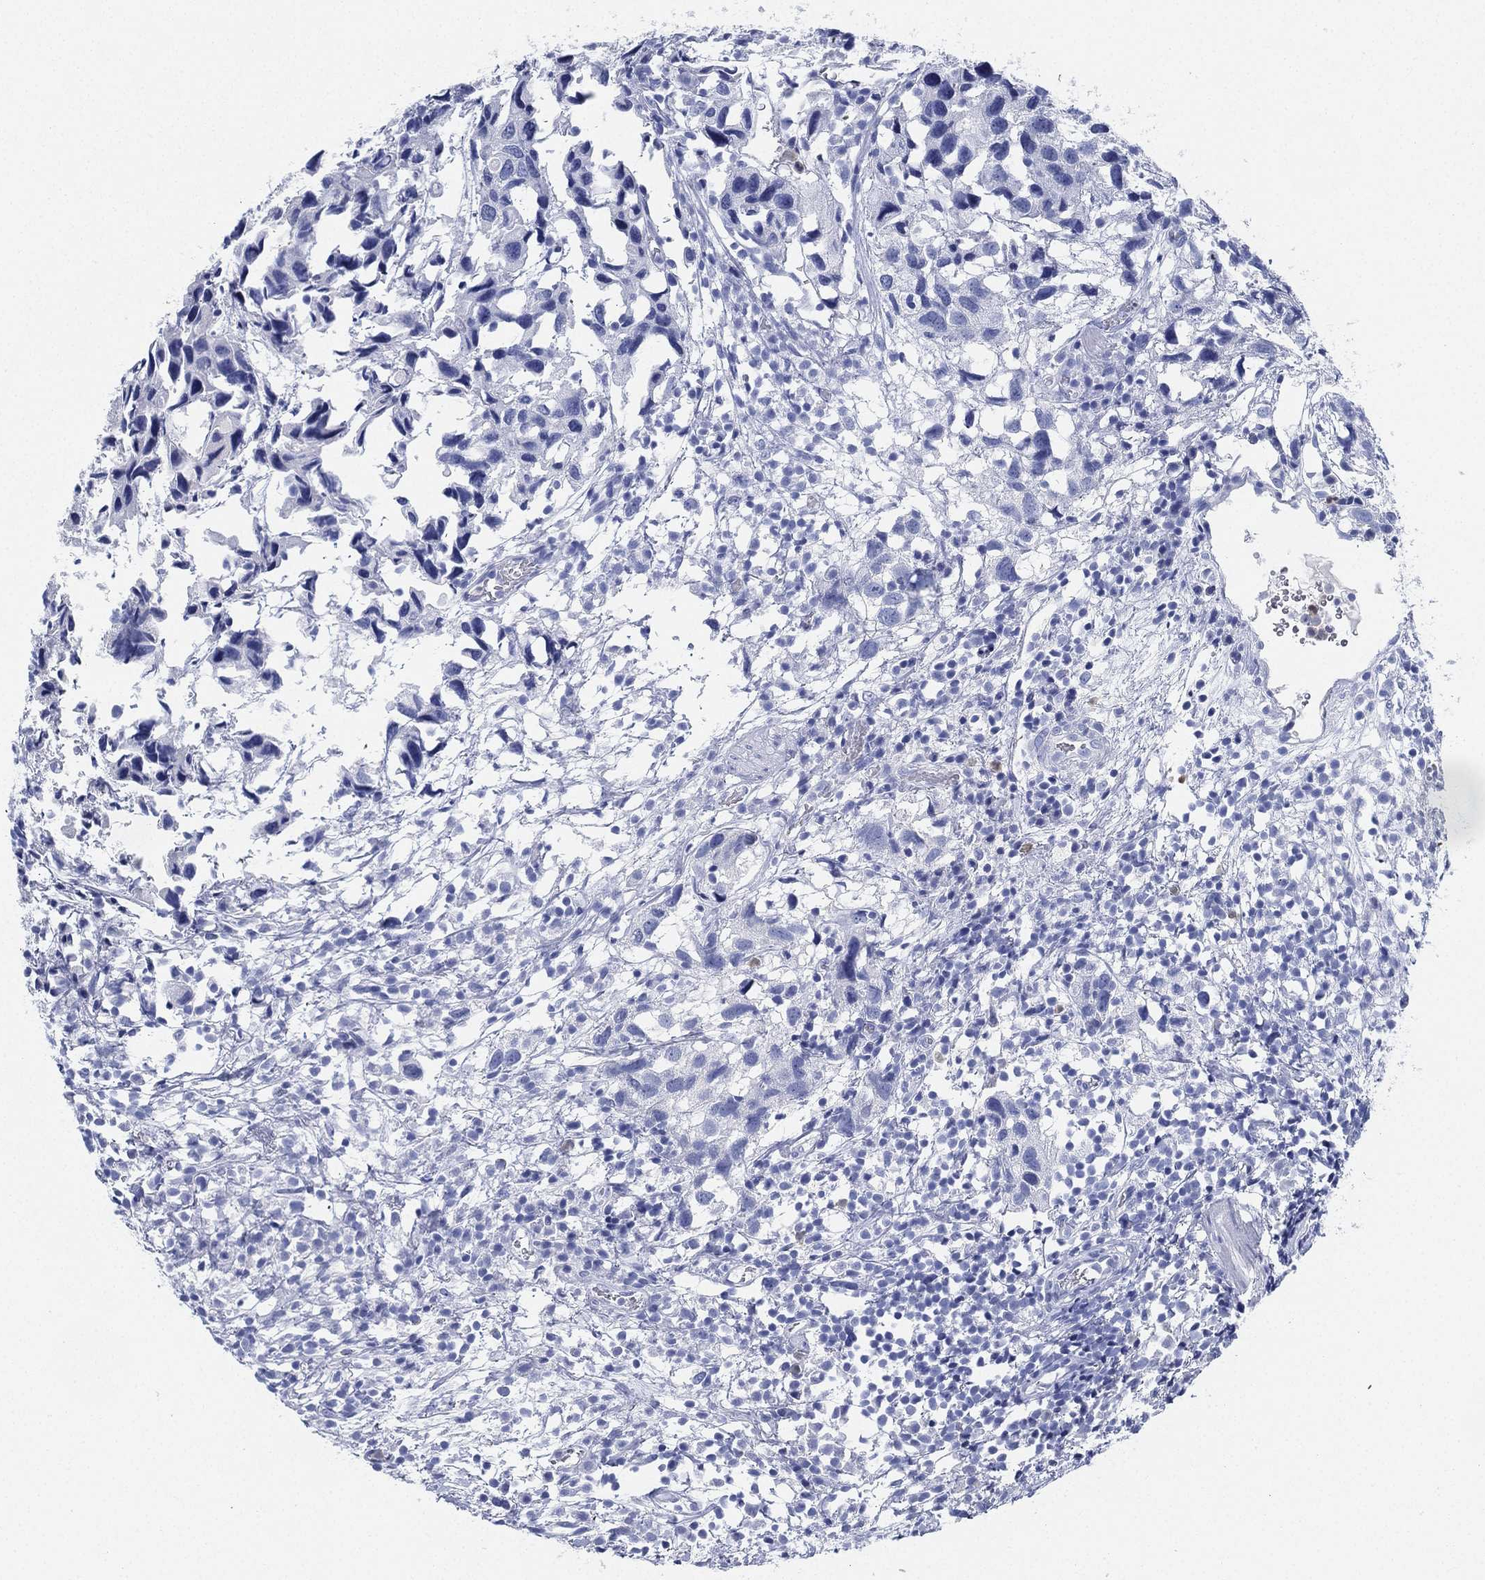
{"staining": {"intensity": "negative", "quantity": "none", "location": "none"}, "tissue": "urothelial cancer", "cell_type": "Tumor cells", "image_type": "cancer", "snomed": [{"axis": "morphology", "description": "Urothelial carcinoma, High grade"}, {"axis": "topography", "description": "Urinary bladder"}], "caption": "Immunohistochemistry photomicrograph of neoplastic tissue: human urothelial cancer stained with DAB shows no significant protein staining in tumor cells. (Brightfield microscopy of DAB (3,3'-diaminobenzidine) IHC at high magnification).", "gene": "DEFB121", "patient": {"sex": "male", "age": 79}}